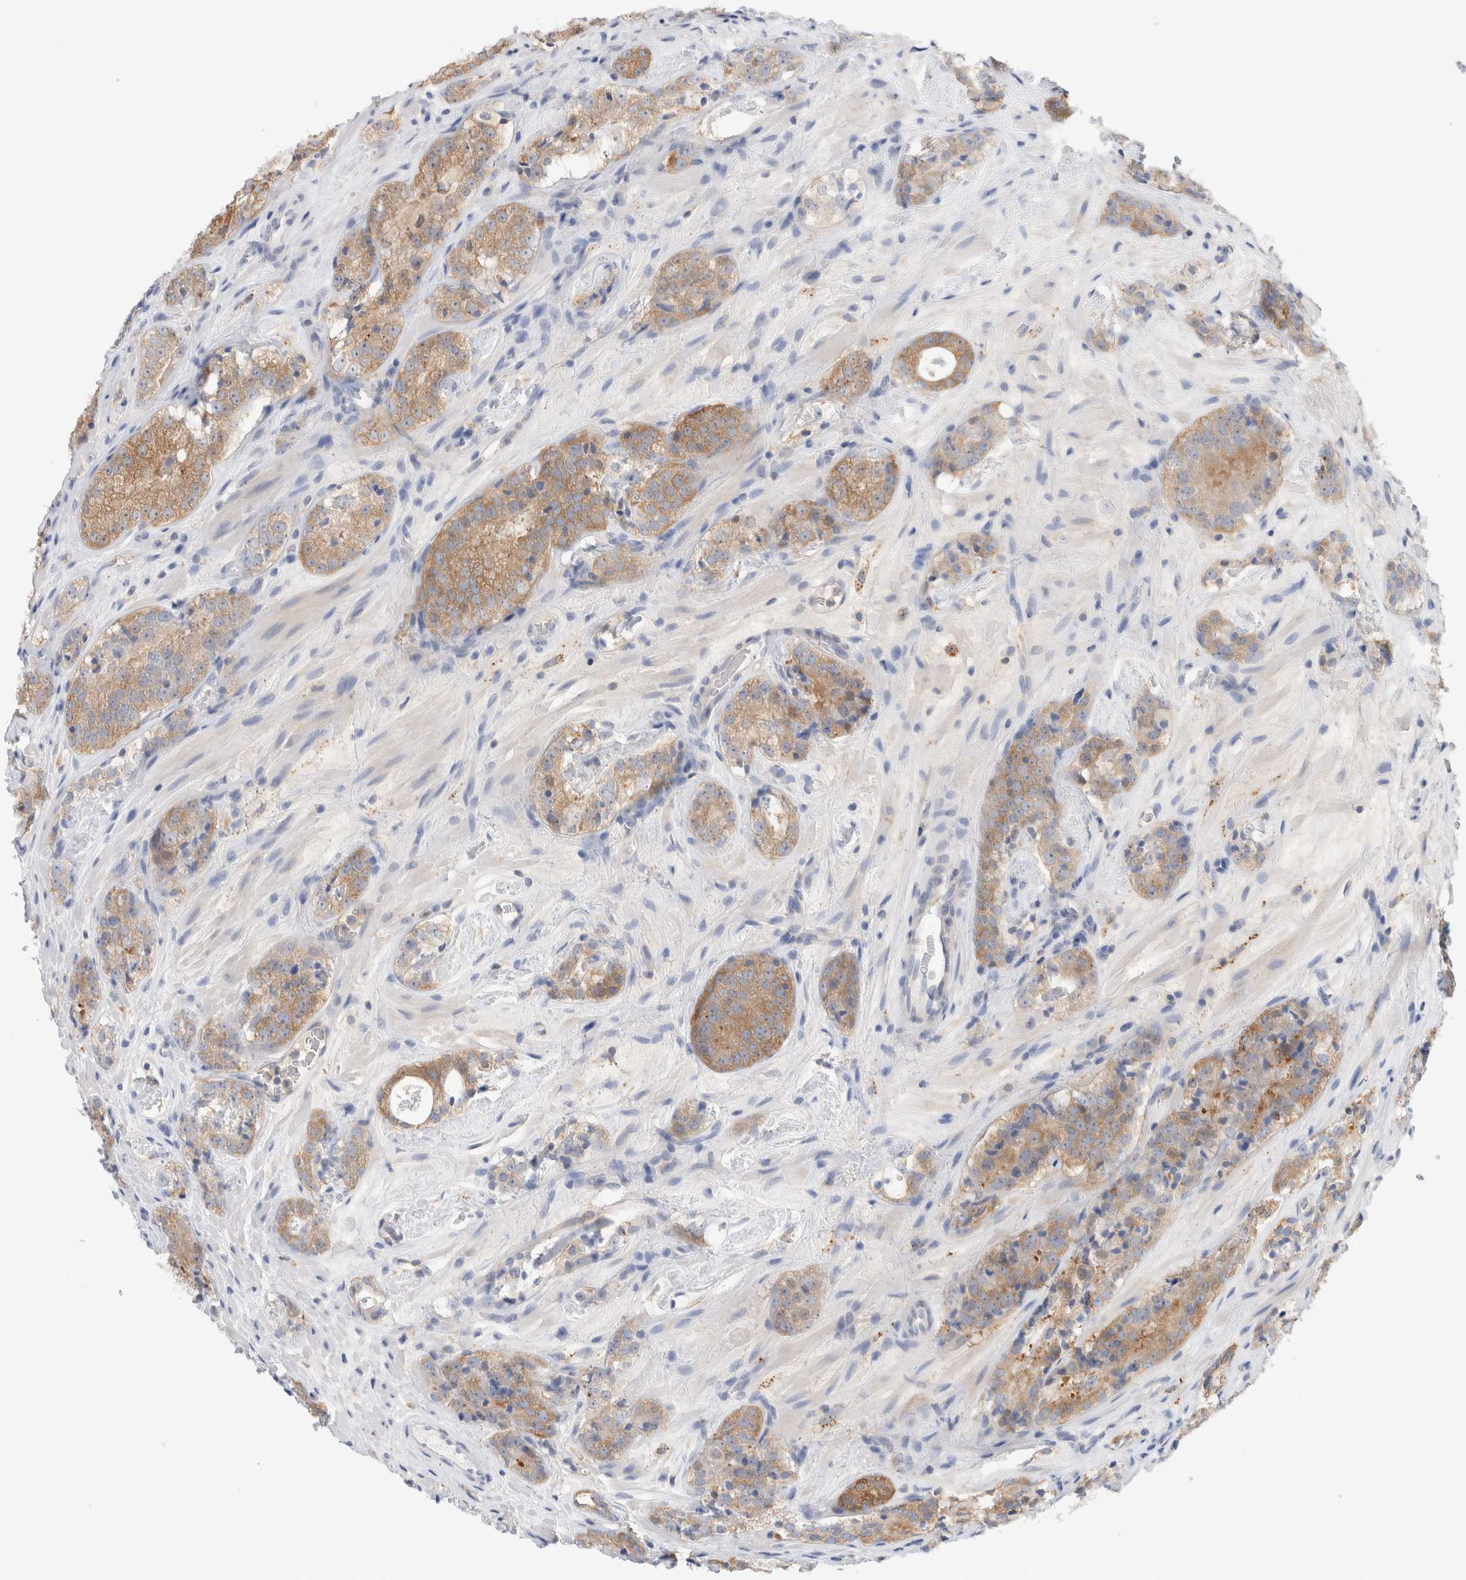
{"staining": {"intensity": "weak", "quantity": ">75%", "location": "cytoplasmic/membranous"}, "tissue": "prostate cancer", "cell_type": "Tumor cells", "image_type": "cancer", "snomed": [{"axis": "morphology", "description": "Adenocarcinoma, High grade"}, {"axis": "topography", "description": "Prostate"}], "caption": "Prostate cancer (high-grade adenocarcinoma) was stained to show a protein in brown. There is low levels of weak cytoplasmic/membranous staining in approximately >75% of tumor cells.", "gene": "KLHL14", "patient": {"sex": "male", "age": 56}}